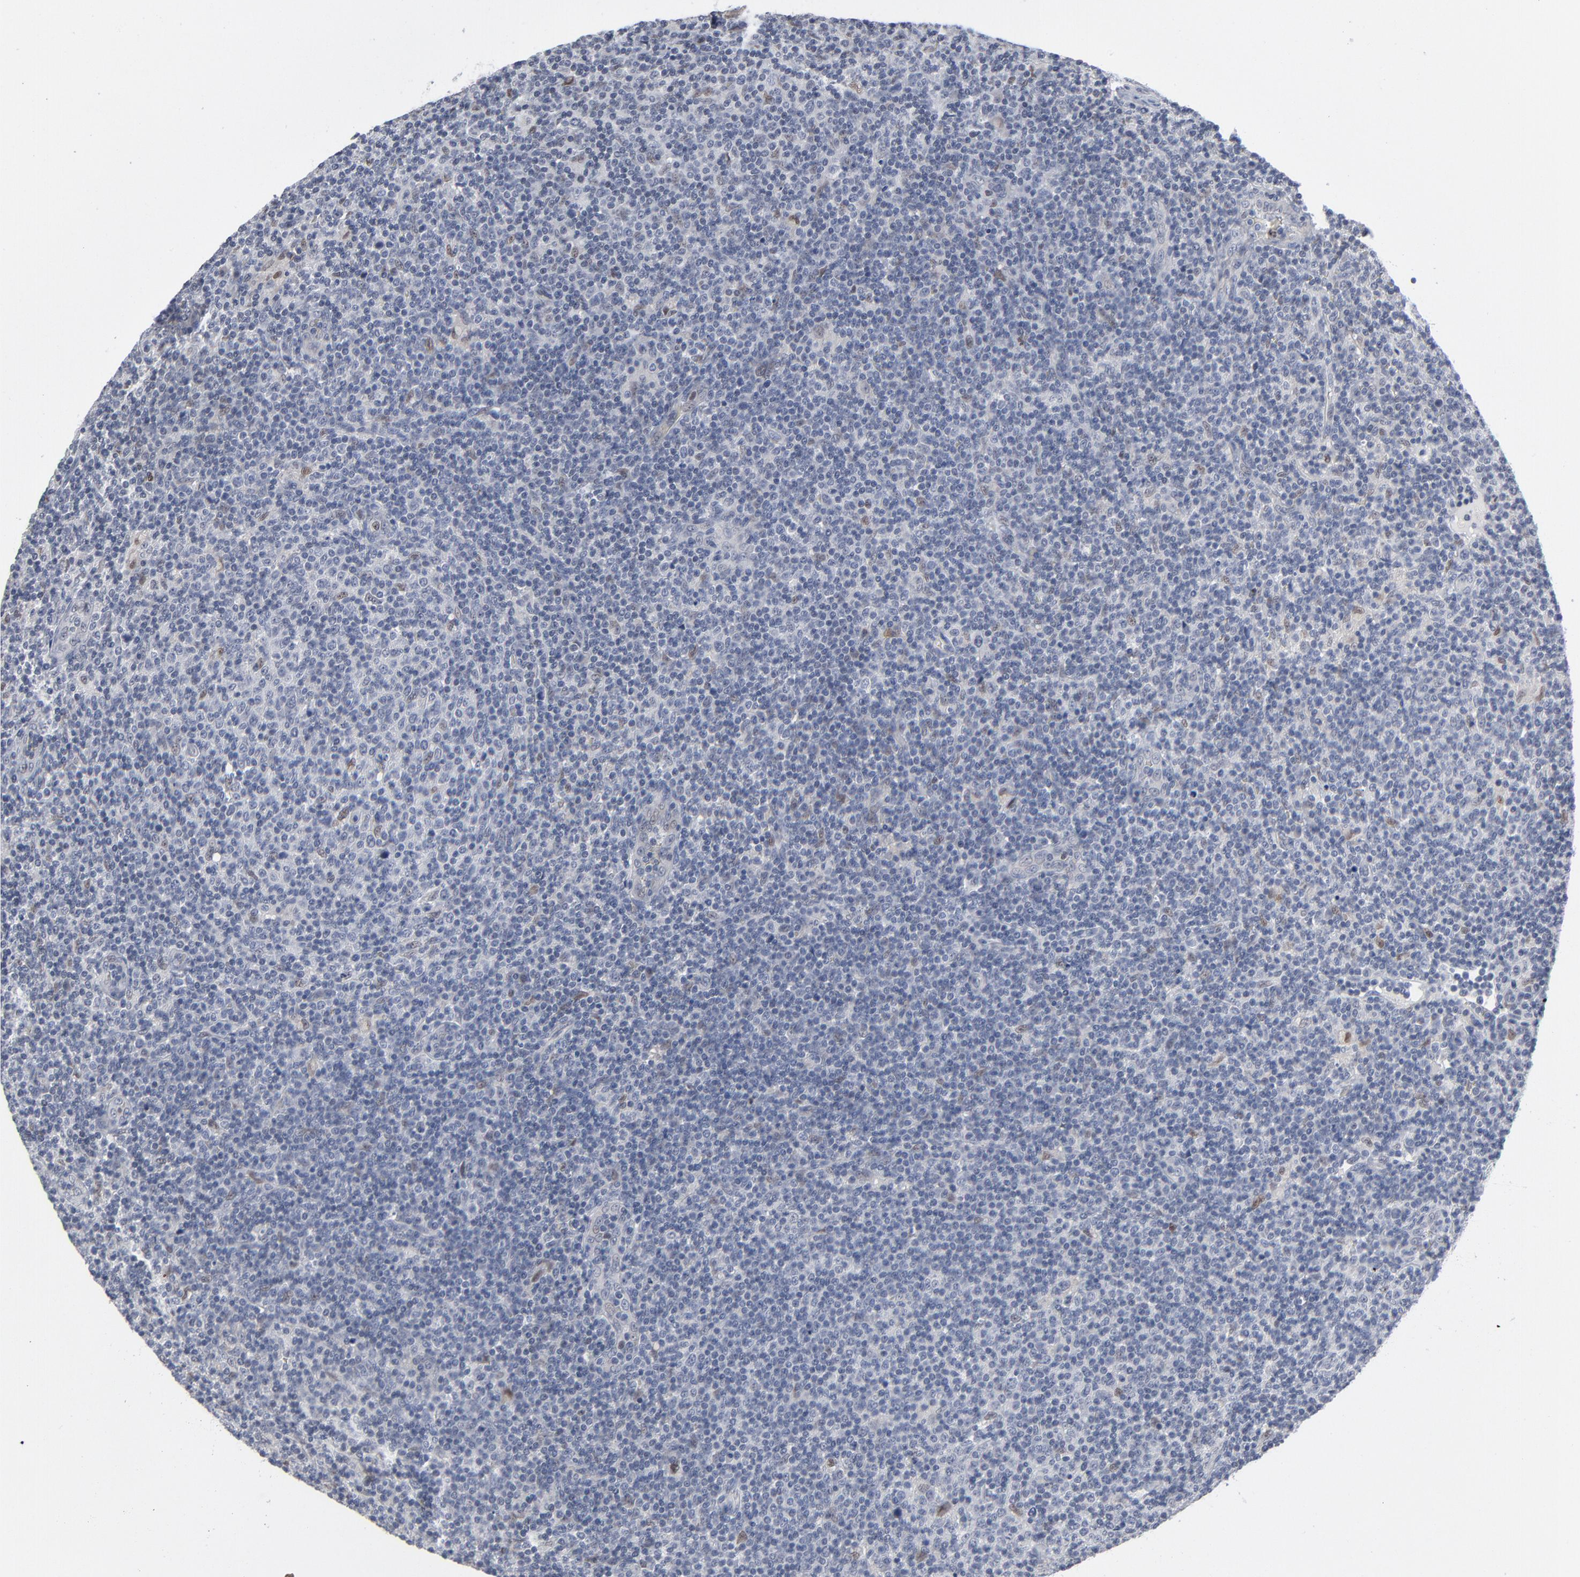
{"staining": {"intensity": "negative", "quantity": "none", "location": "none"}, "tissue": "lymphoma", "cell_type": "Tumor cells", "image_type": "cancer", "snomed": [{"axis": "morphology", "description": "Malignant lymphoma, non-Hodgkin's type, Low grade"}, {"axis": "topography", "description": "Lymph node"}], "caption": "A histopathology image of lymphoma stained for a protein shows no brown staining in tumor cells.", "gene": "FOXN2", "patient": {"sex": "male", "age": 70}}